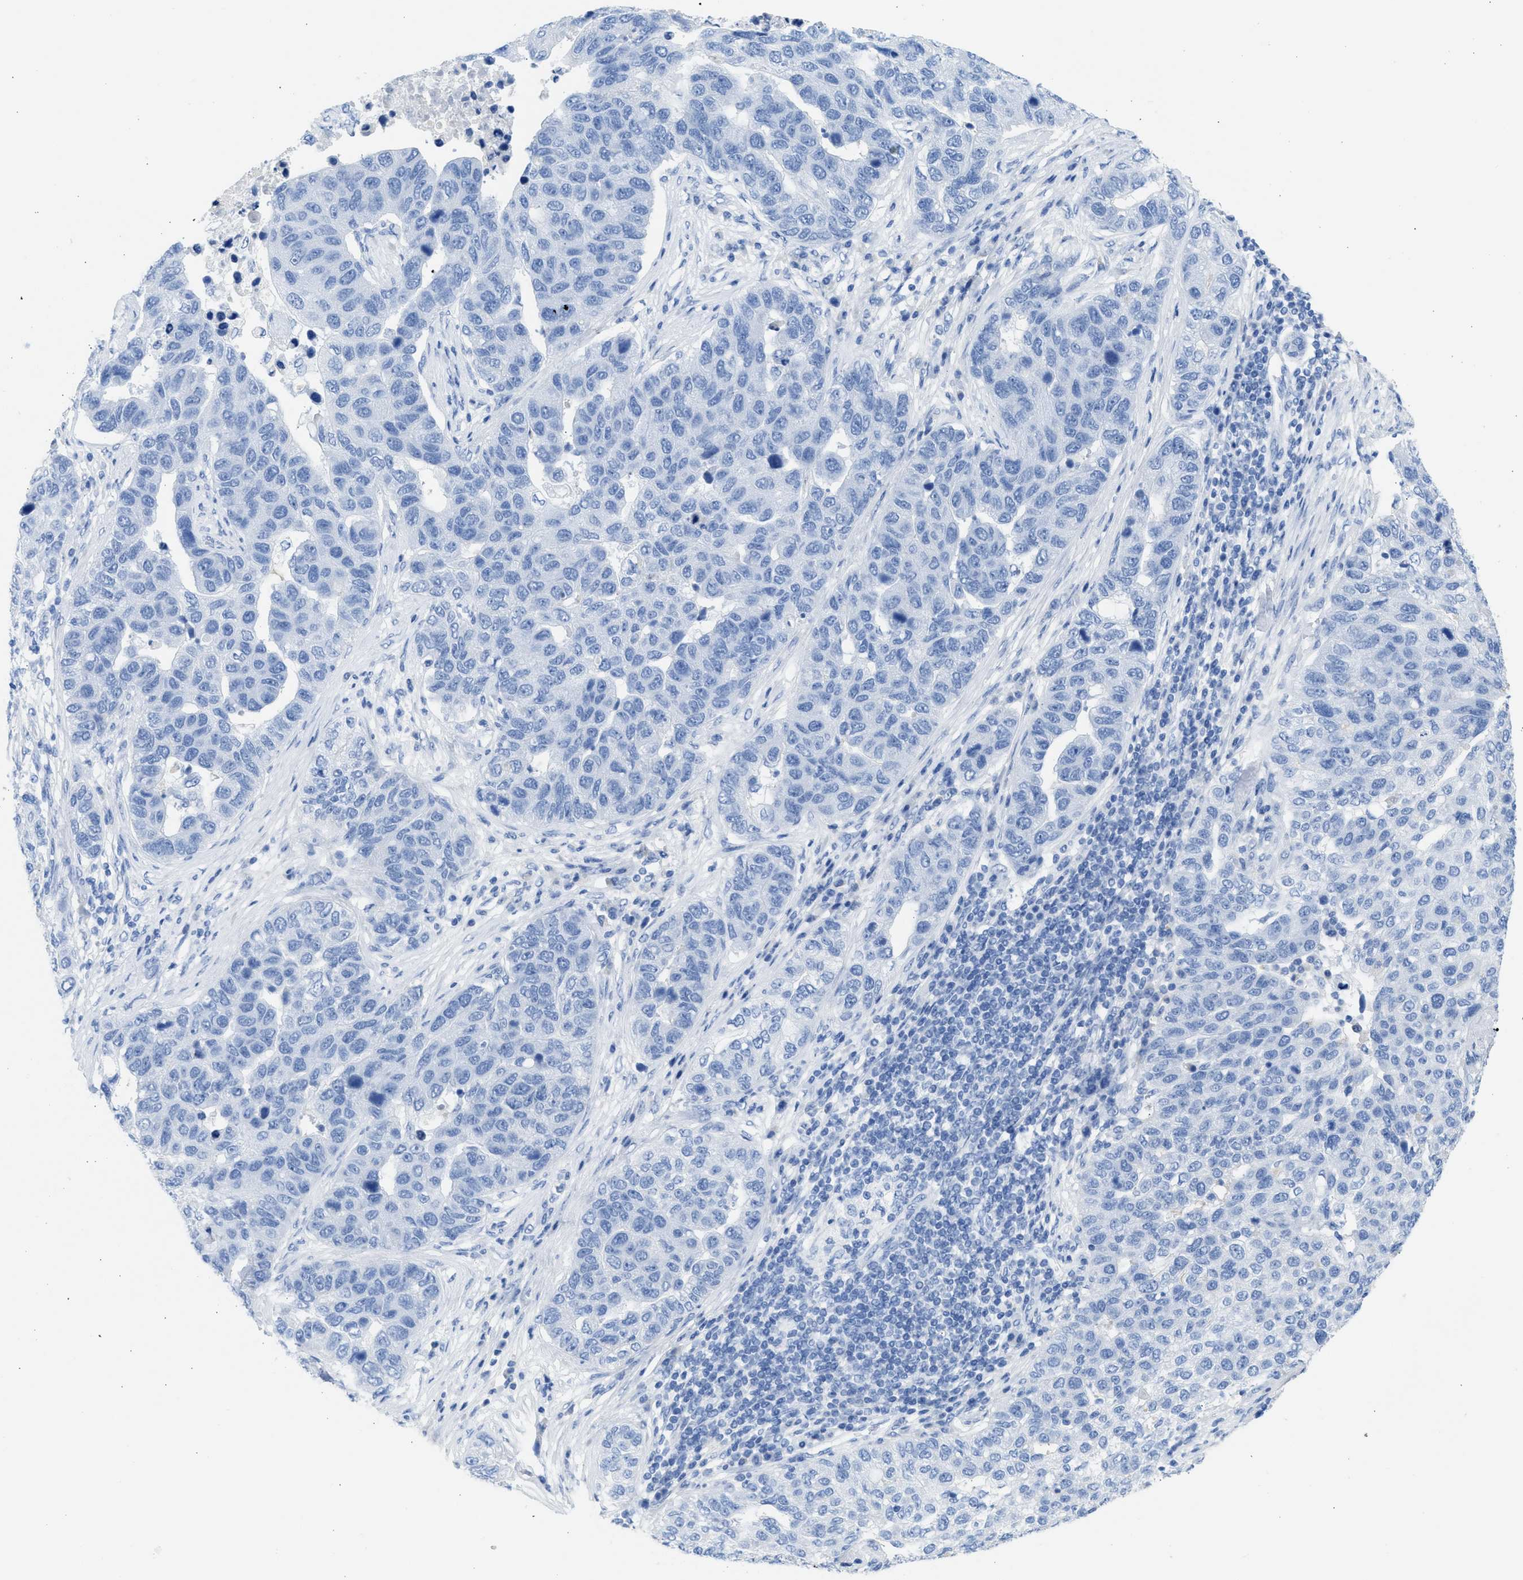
{"staining": {"intensity": "negative", "quantity": "none", "location": "none"}, "tissue": "pancreatic cancer", "cell_type": "Tumor cells", "image_type": "cancer", "snomed": [{"axis": "morphology", "description": "Adenocarcinoma, NOS"}, {"axis": "topography", "description": "Pancreas"}], "caption": "There is no significant expression in tumor cells of pancreatic adenocarcinoma.", "gene": "SPATA3", "patient": {"sex": "female", "age": 61}}